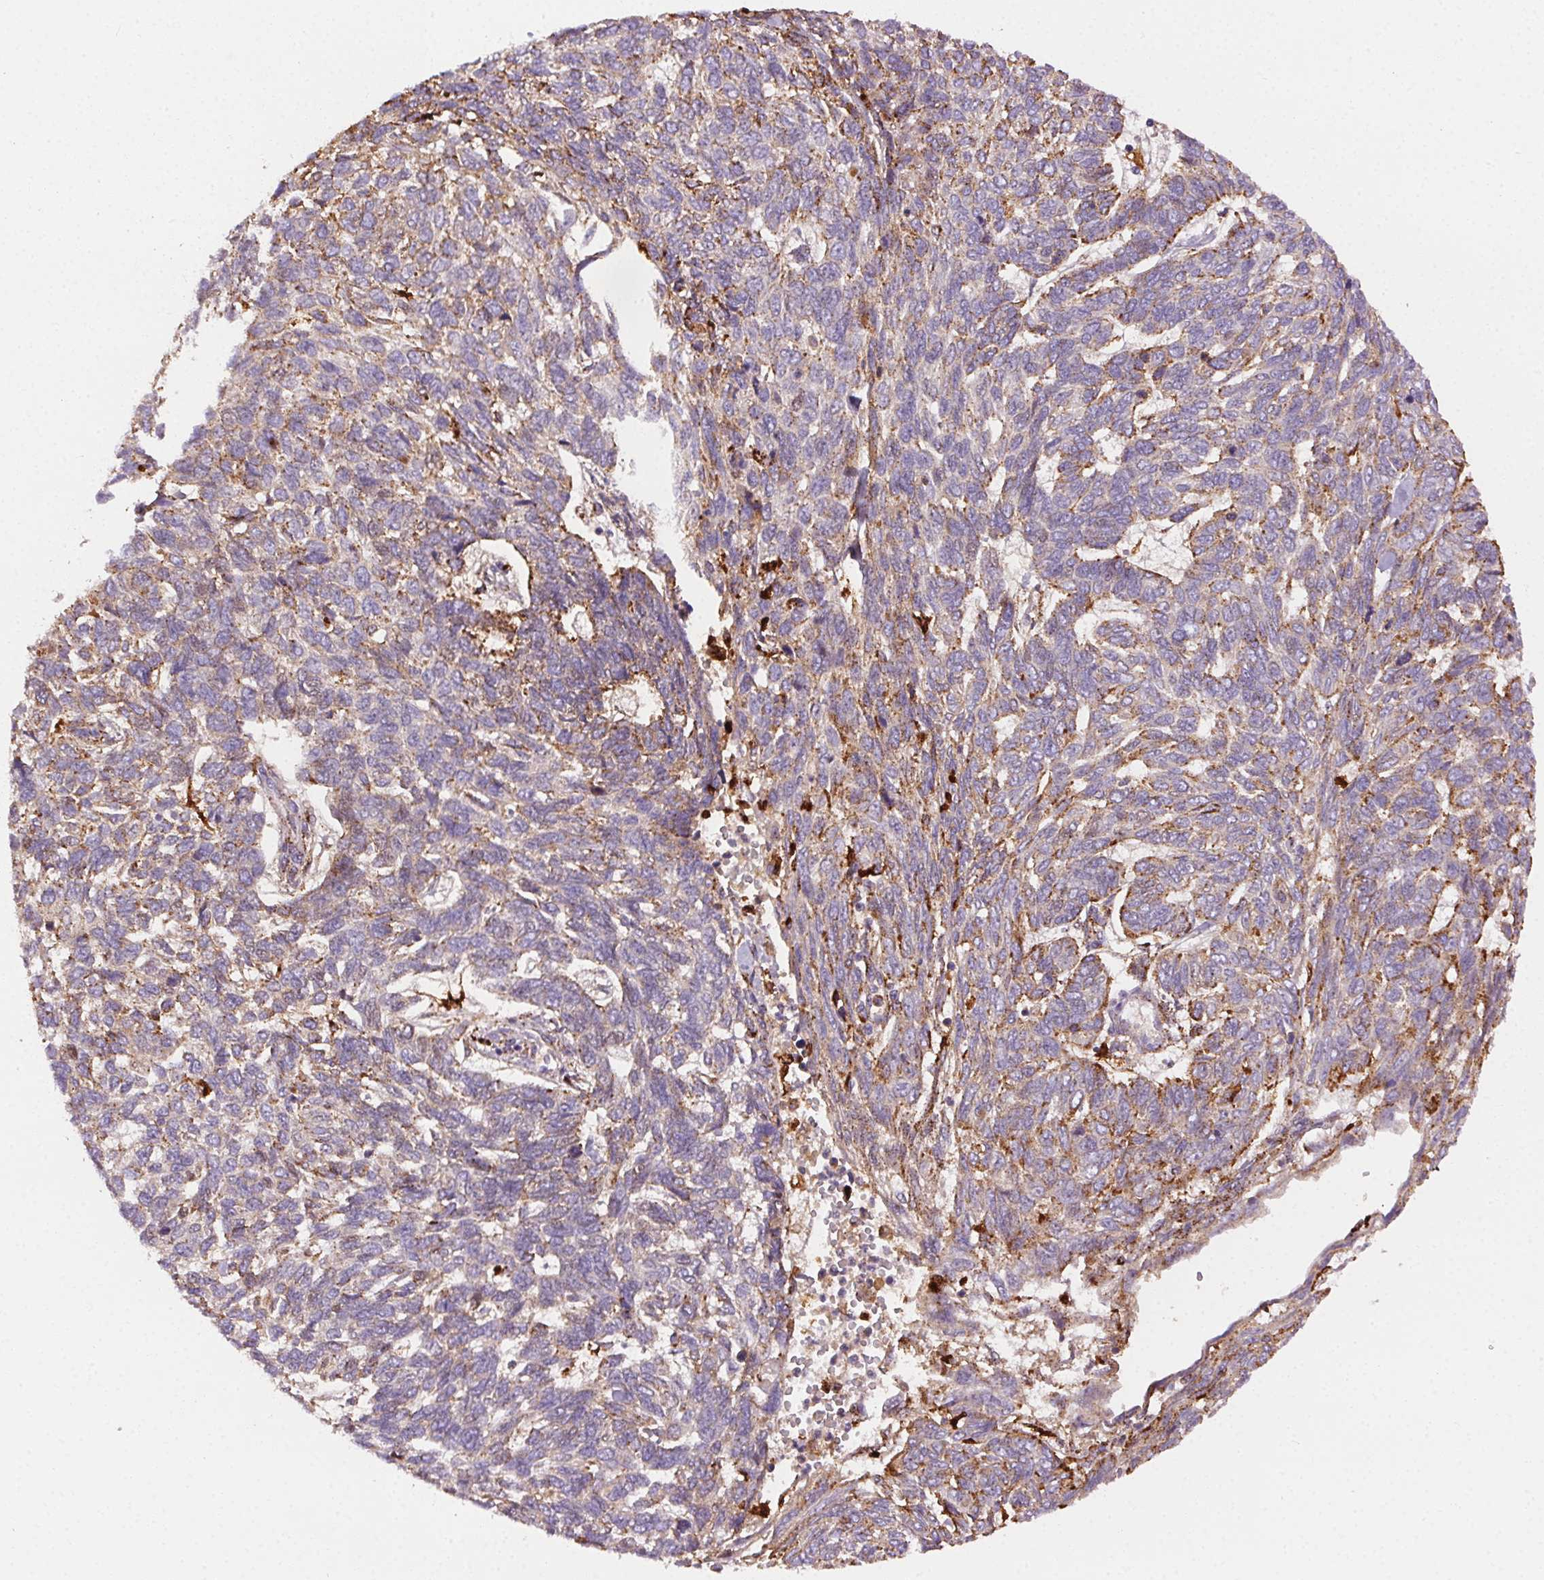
{"staining": {"intensity": "weak", "quantity": "25%-75%", "location": "cytoplasmic/membranous"}, "tissue": "skin cancer", "cell_type": "Tumor cells", "image_type": "cancer", "snomed": [{"axis": "morphology", "description": "Basal cell carcinoma"}, {"axis": "topography", "description": "Skin"}], "caption": "Immunohistochemistry (IHC) (DAB (3,3'-diaminobenzidine)) staining of basal cell carcinoma (skin) reveals weak cytoplasmic/membranous protein positivity in about 25%-75% of tumor cells.", "gene": "SCPEP1", "patient": {"sex": "female", "age": 65}}